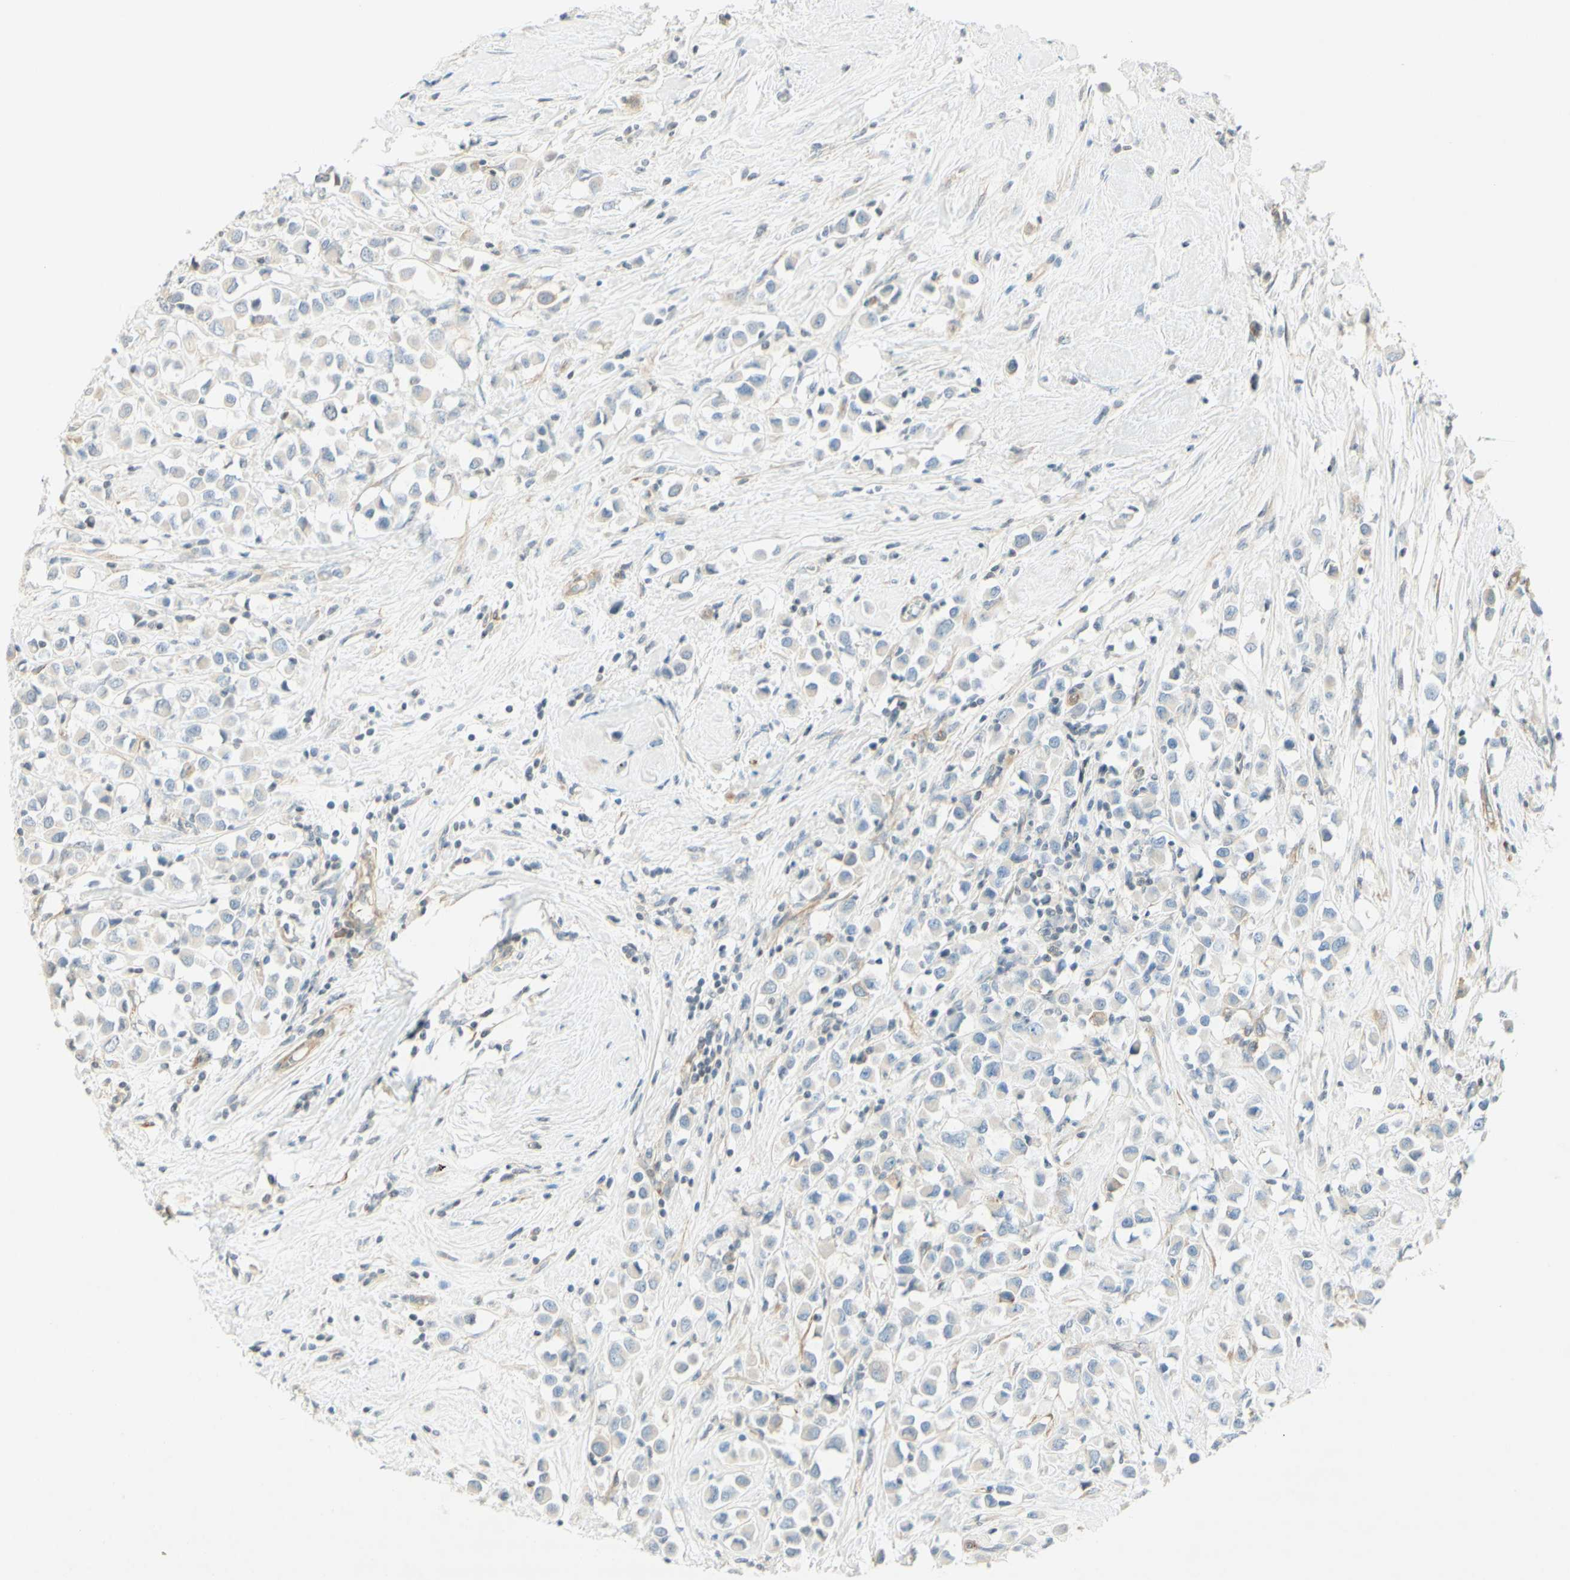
{"staining": {"intensity": "negative", "quantity": "none", "location": "none"}, "tissue": "breast cancer", "cell_type": "Tumor cells", "image_type": "cancer", "snomed": [{"axis": "morphology", "description": "Duct carcinoma"}, {"axis": "topography", "description": "Breast"}], "caption": "Protein analysis of intraductal carcinoma (breast) demonstrates no significant positivity in tumor cells. (DAB IHC visualized using brightfield microscopy, high magnification).", "gene": "MAP1B", "patient": {"sex": "female", "age": 61}}